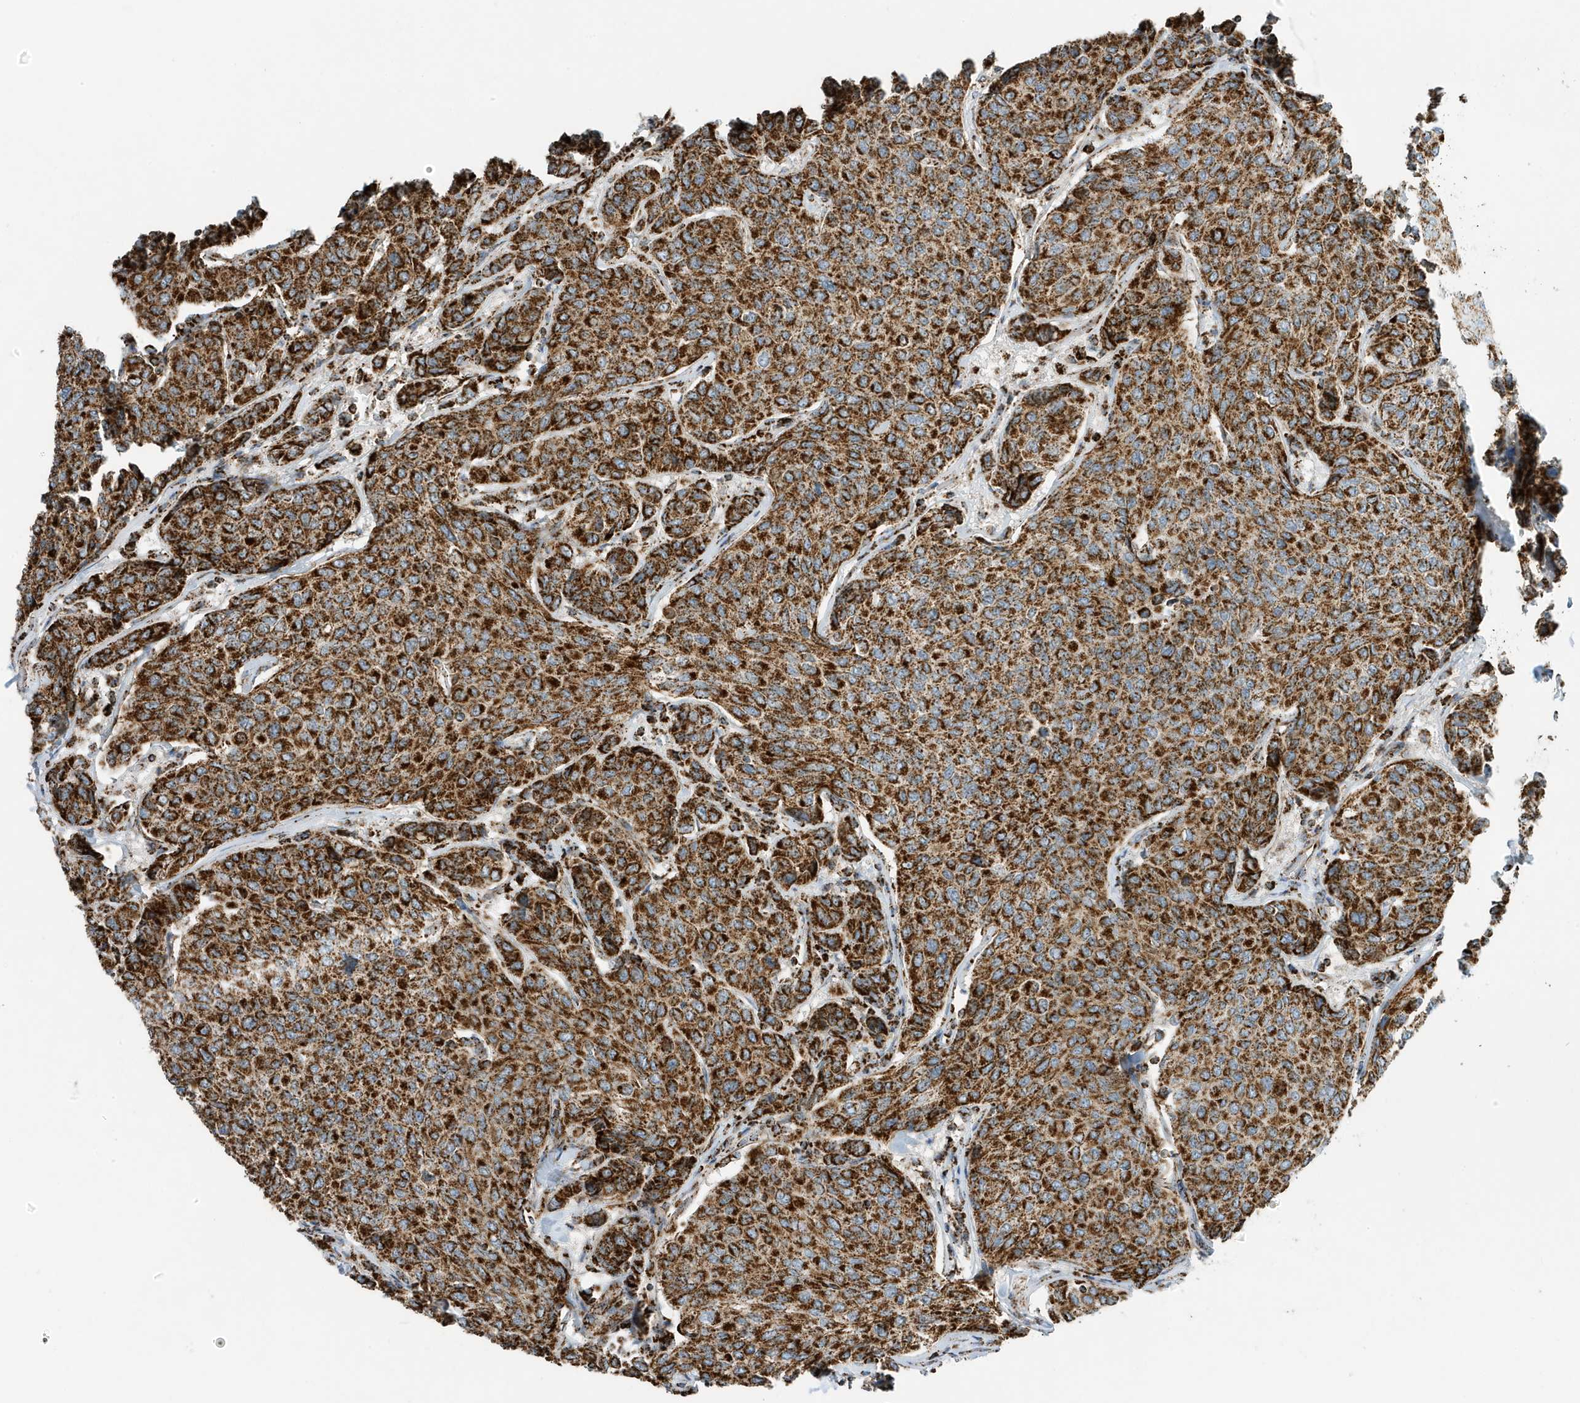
{"staining": {"intensity": "strong", "quantity": ">75%", "location": "cytoplasmic/membranous"}, "tissue": "breast cancer", "cell_type": "Tumor cells", "image_type": "cancer", "snomed": [{"axis": "morphology", "description": "Duct carcinoma"}, {"axis": "topography", "description": "Breast"}], "caption": "Invasive ductal carcinoma (breast) stained for a protein displays strong cytoplasmic/membranous positivity in tumor cells. (DAB (3,3'-diaminobenzidine) = brown stain, brightfield microscopy at high magnification).", "gene": "ATP5ME", "patient": {"sex": "female", "age": 55}}